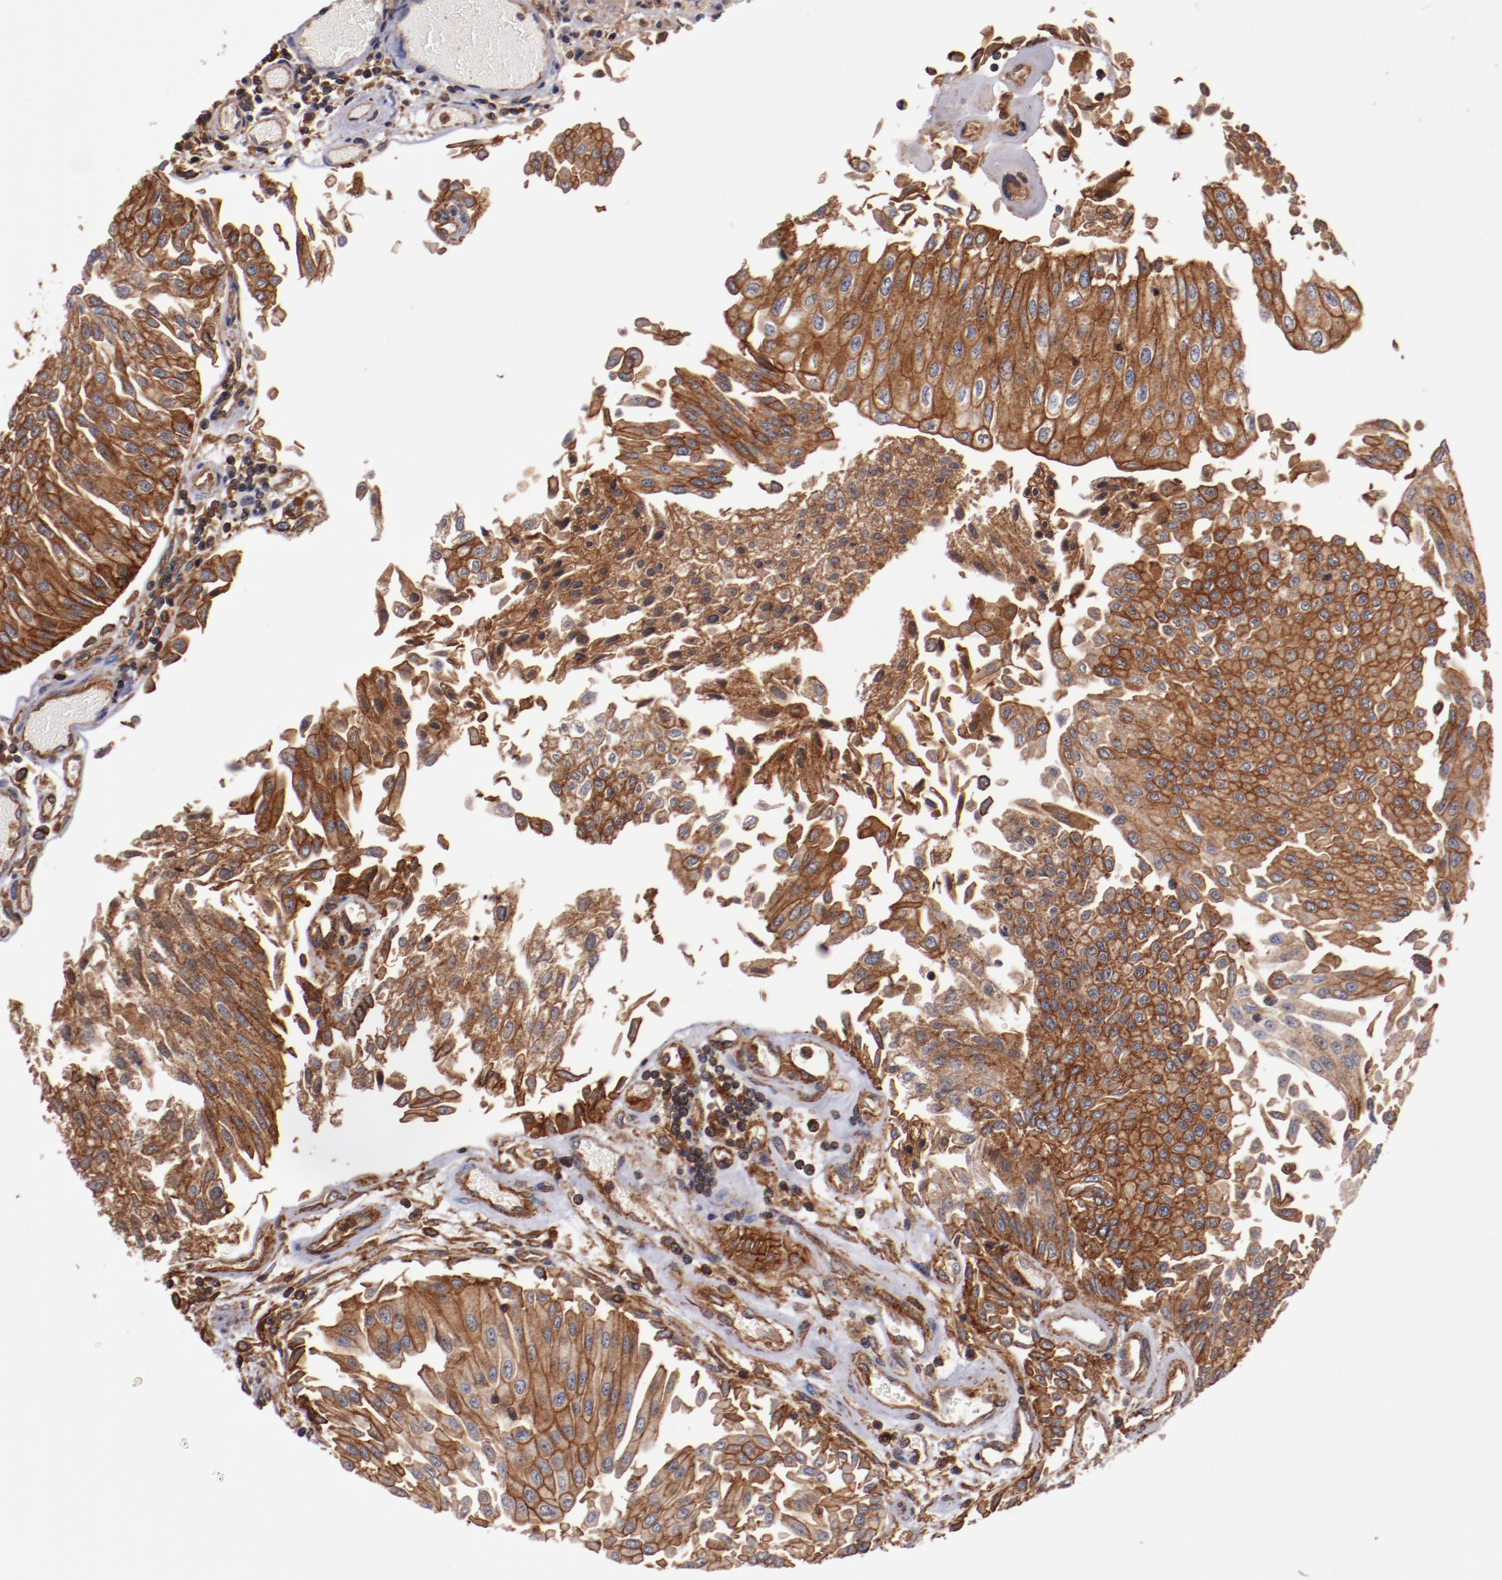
{"staining": {"intensity": "strong", "quantity": ">75%", "location": "cytoplasmic/membranous"}, "tissue": "urothelial cancer", "cell_type": "Tumor cells", "image_type": "cancer", "snomed": [{"axis": "morphology", "description": "Urothelial carcinoma, Low grade"}, {"axis": "topography", "description": "Urinary bladder"}], "caption": "Protein staining of urothelial carcinoma (low-grade) tissue reveals strong cytoplasmic/membranous expression in approximately >75% of tumor cells. The protein of interest is stained brown, and the nuclei are stained in blue (DAB IHC with brightfield microscopy, high magnification).", "gene": "TMOD3", "patient": {"sex": "male", "age": 86}}